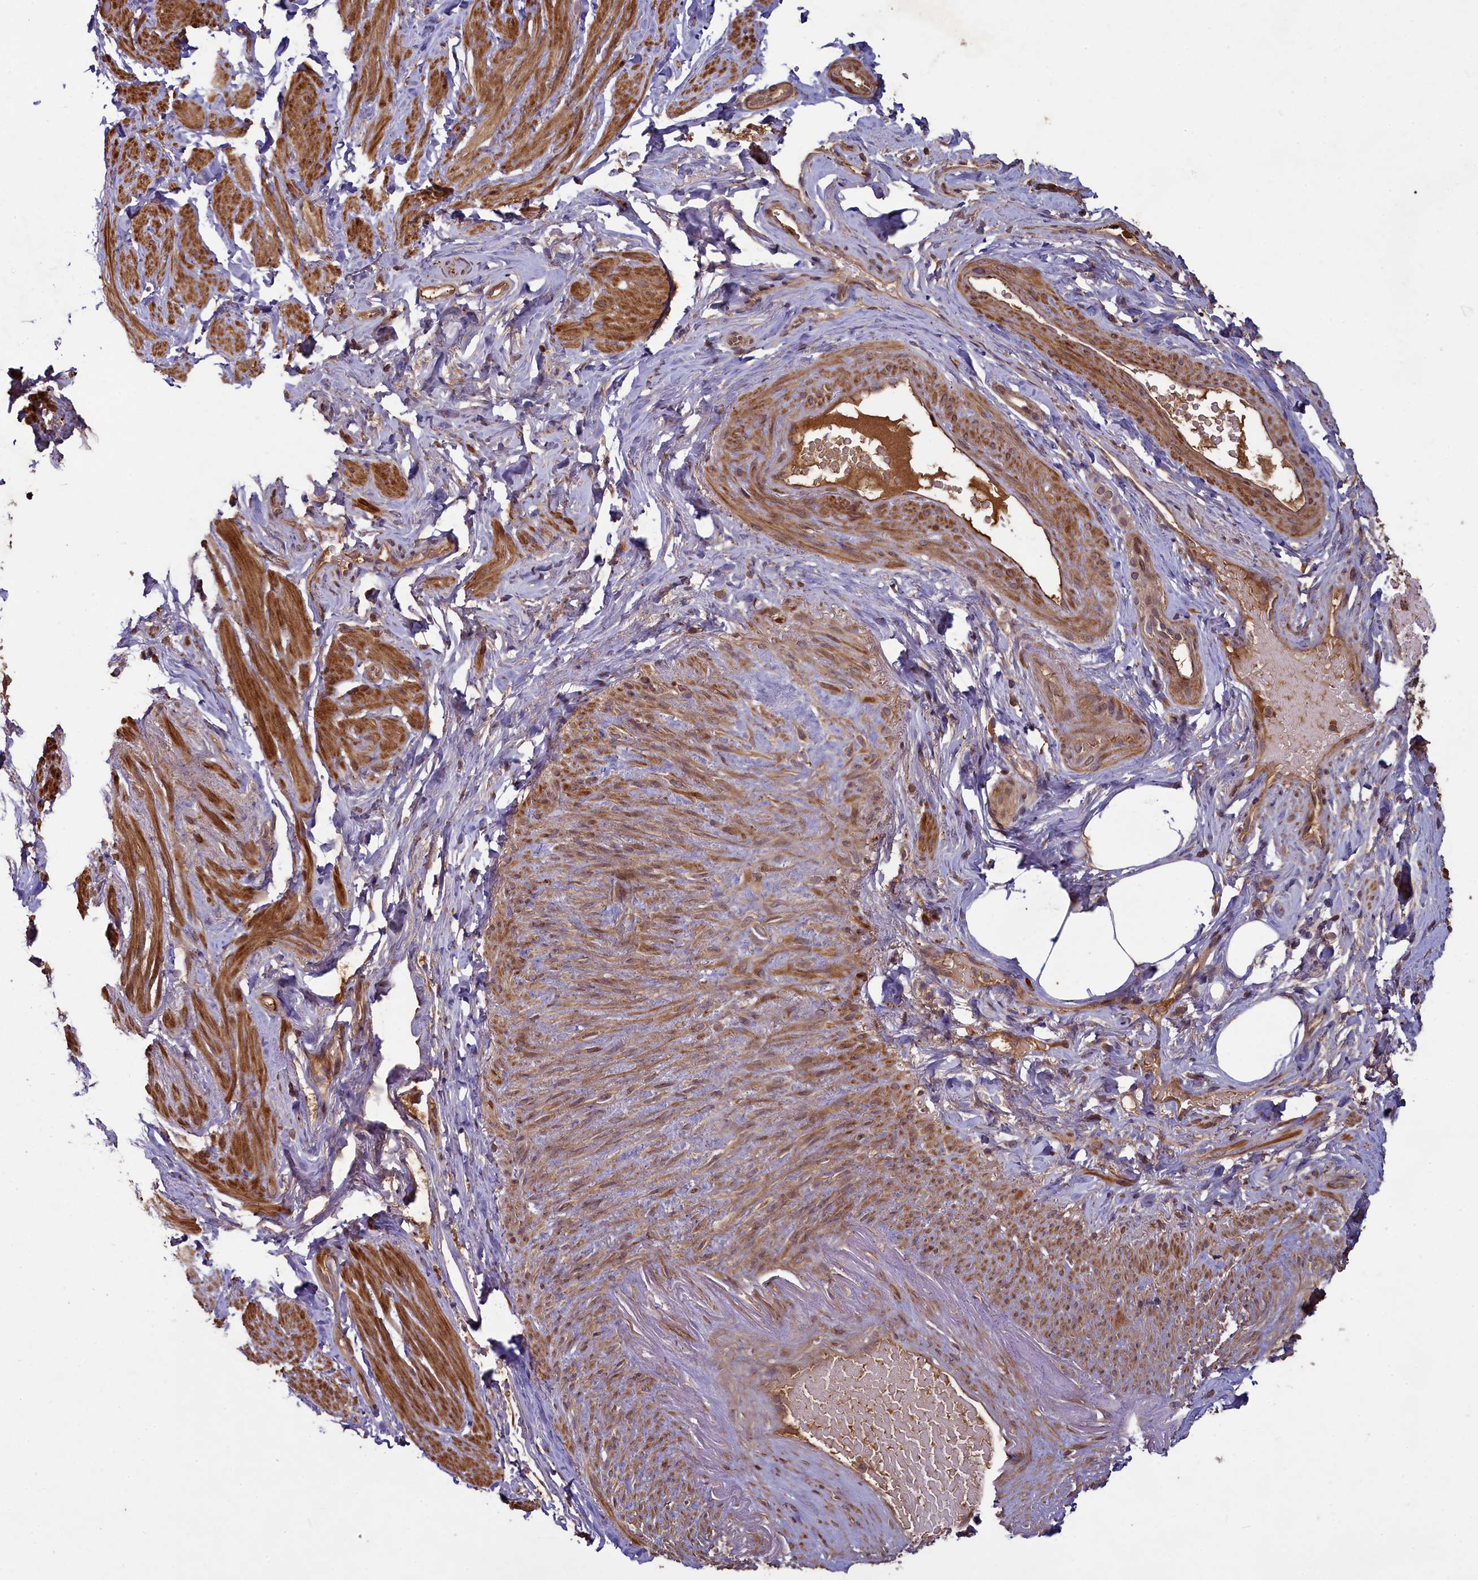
{"staining": {"intensity": "moderate", "quantity": "25%-75%", "location": "cytoplasmic/membranous"}, "tissue": "smooth muscle", "cell_type": "Smooth muscle cells", "image_type": "normal", "snomed": [{"axis": "morphology", "description": "Normal tissue, NOS"}, {"axis": "topography", "description": "Smooth muscle"}, {"axis": "topography", "description": "Peripheral nerve tissue"}], "caption": "The photomicrograph shows a brown stain indicating the presence of a protein in the cytoplasmic/membranous of smooth muscle cells in smooth muscle. The protein is shown in brown color, while the nuclei are stained blue.", "gene": "NUDT6", "patient": {"sex": "male", "age": 69}}